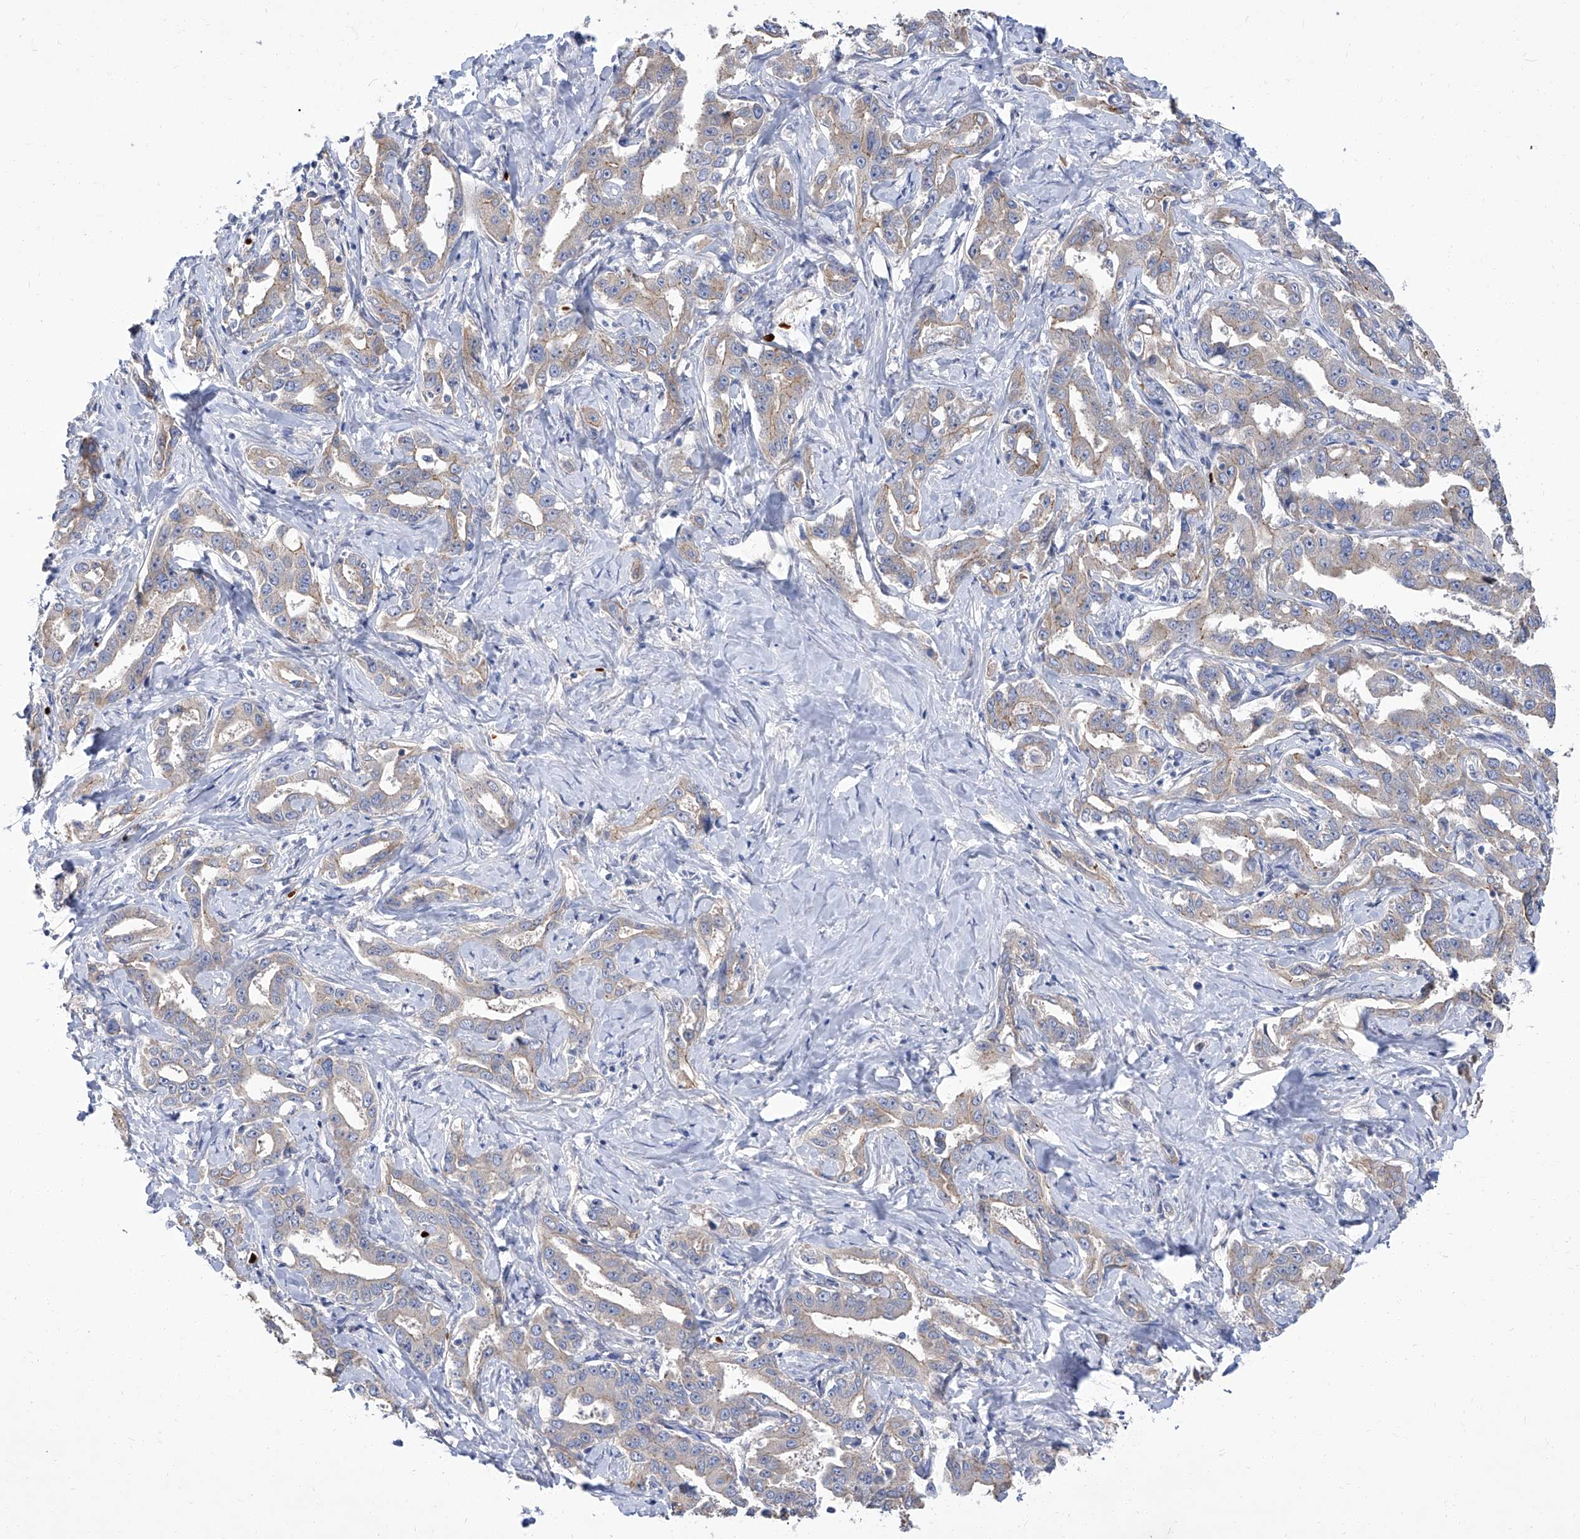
{"staining": {"intensity": "negative", "quantity": "none", "location": "none"}, "tissue": "liver cancer", "cell_type": "Tumor cells", "image_type": "cancer", "snomed": [{"axis": "morphology", "description": "Cholangiocarcinoma"}, {"axis": "topography", "description": "Liver"}], "caption": "The micrograph reveals no significant positivity in tumor cells of liver cancer (cholangiocarcinoma).", "gene": "PARD3", "patient": {"sex": "male", "age": 59}}